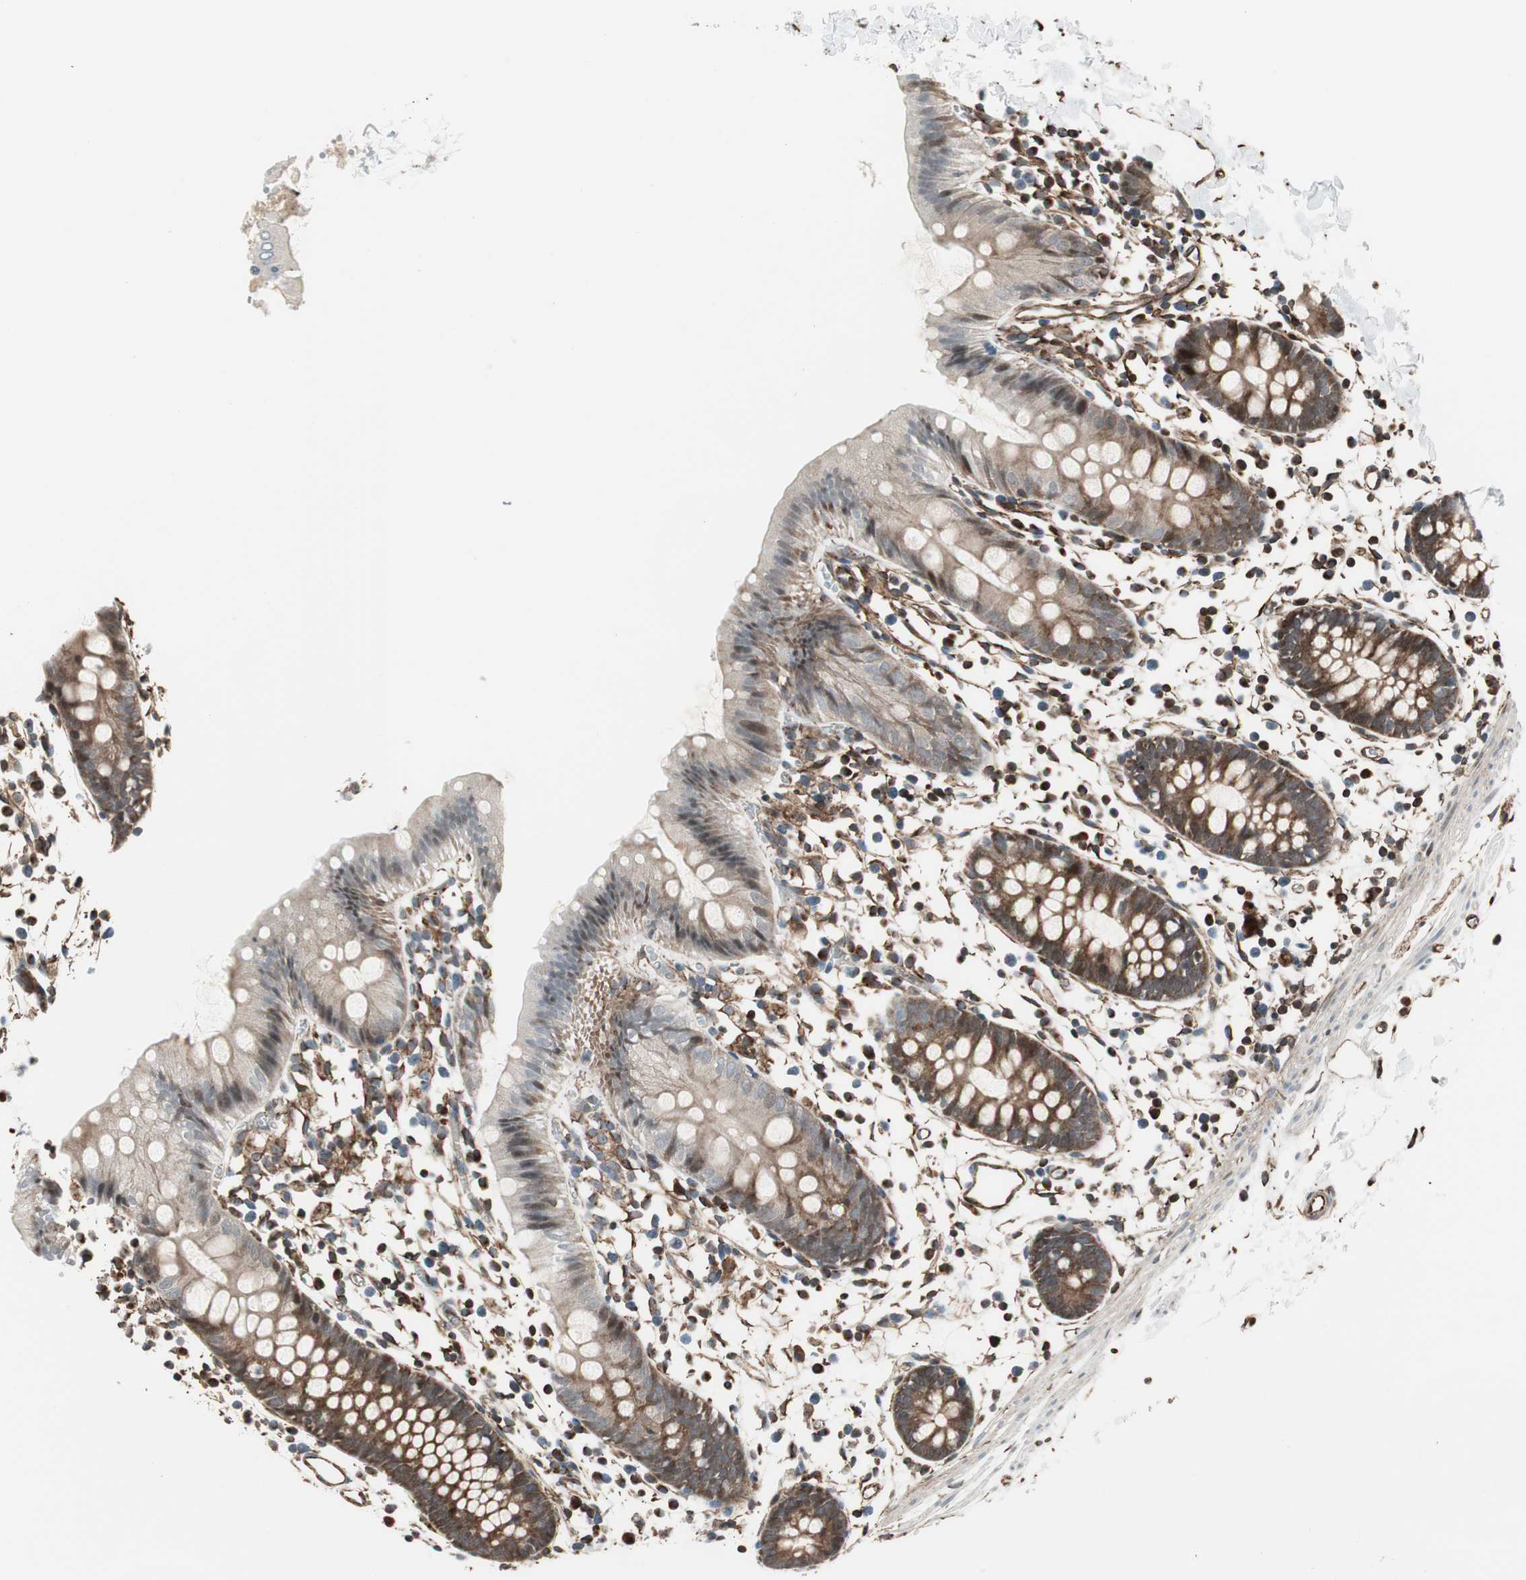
{"staining": {"intensity": "moderate", "quantity": ">75%", "location": "cytoplasmic/membranous"}, "tissue": "colon", "cell_type": "Endothelial cells", "image_type": "normal", "snomed": [{"axis": "morphology", "description": "Normal tissue, NOS"}, {"axis": "topography", "description": "Colon"}], "caption": "This histopathology image displays immunohistochemistry staining of benign colon, with medium moderate cytoplasmic/membranous staining in approximately >75% of endothelial cells.", "gene": "MAD2L2", "patient": {"sex": "male", "age": 14}}